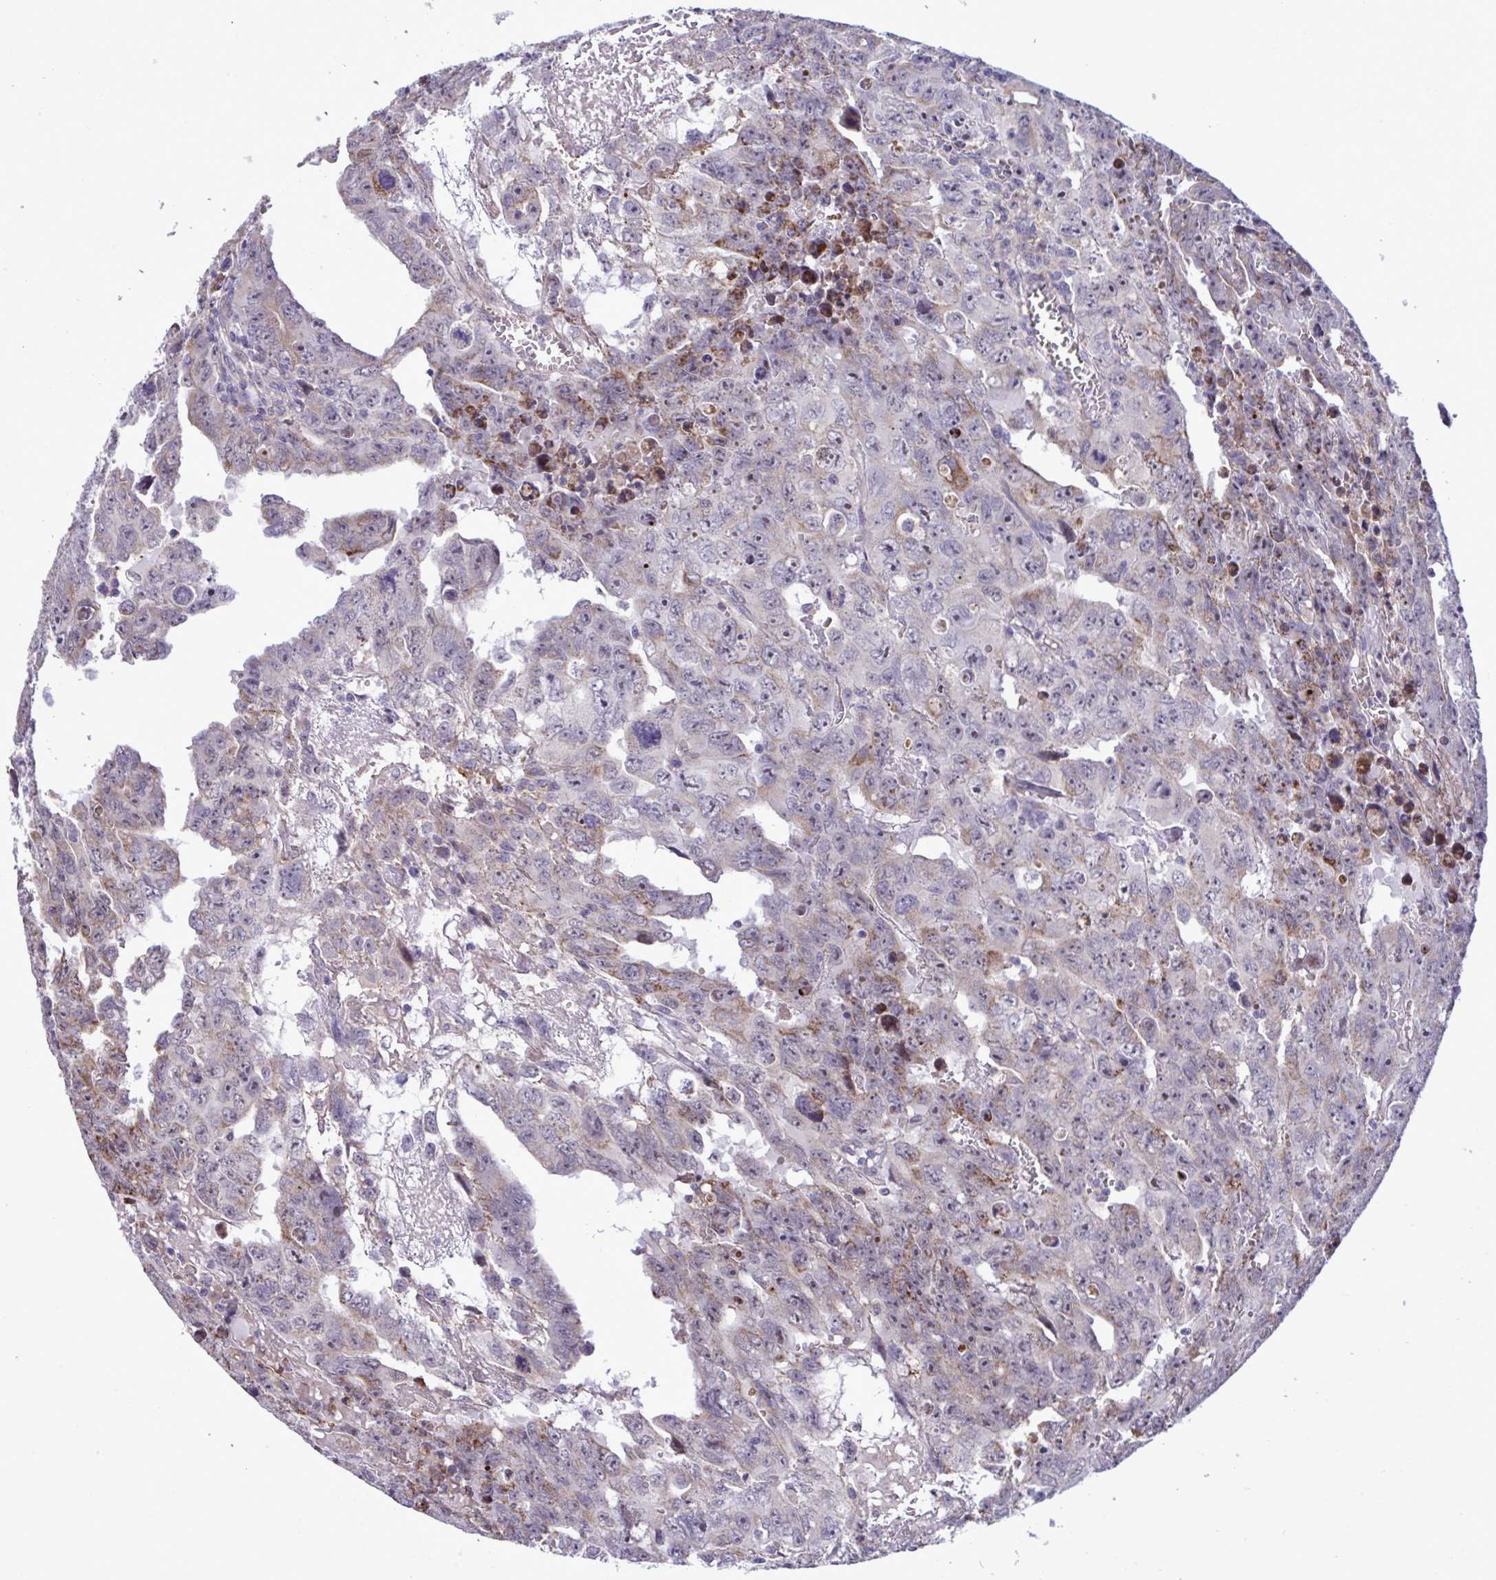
{"staining": {"intensity": "weak", "quantity": "25%-75%", "location": "cytoplasmic/membranous"}, "tissue": "testis cancer", "cell_type": "Tumor cells", "image_type": "cancer", "snomed": [{"axis": "morphology", "description": "Carcinoma, Embryonal, NOS"}, {"axis": "topography", "description": "Testis"}], "caption": "Testis cancer (embryonal carcinoma) was stained to show a protein in brown. There is low levels of weak cytoplasmic/membranous staining in approximately 25%-75% of tumor cells.", "gene": "CD101", "patient": {"sex": "male", "age": 24}}